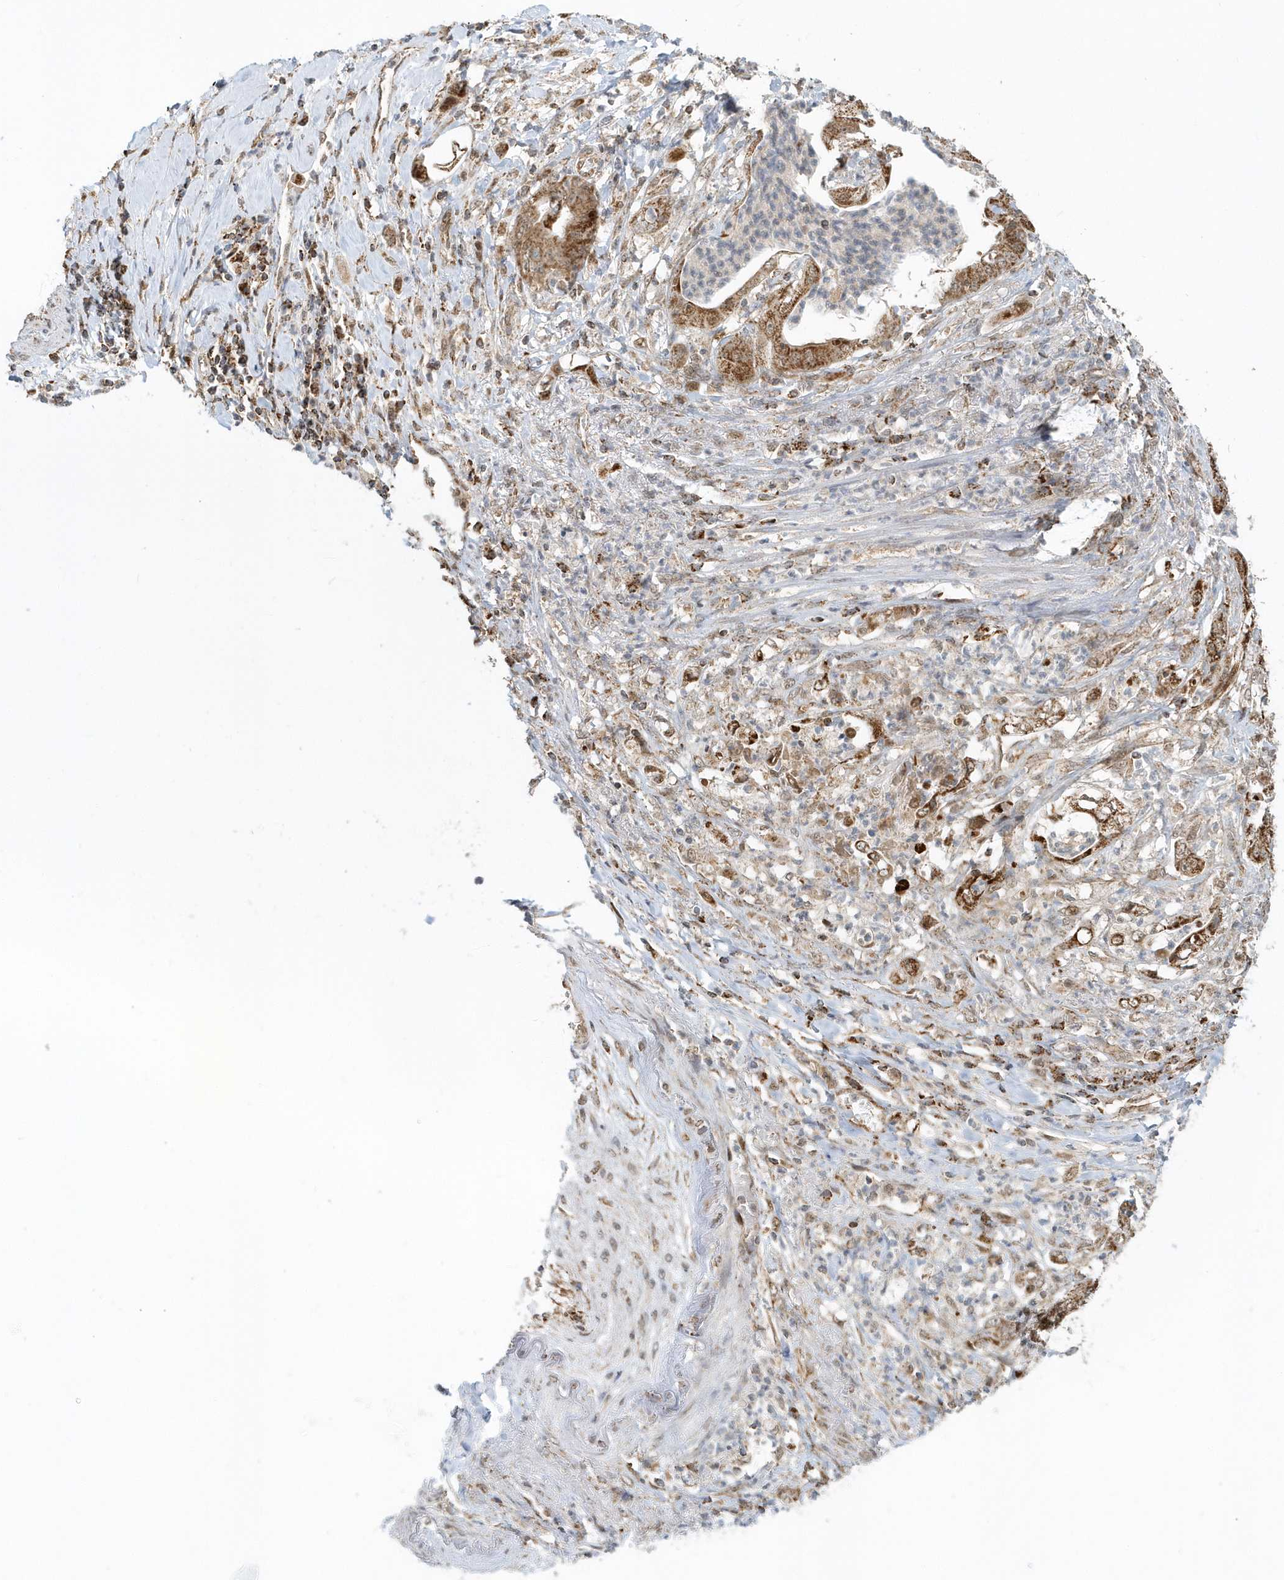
{"staining": {"intensity": "strong", "quantity": ">75%", "location": "cytoplasmic/membranous"}, "tissue": "stomach cancer", "cell_type": "Tumor cells", "image_type": "cancer", "snomed": [{"axis": "morphology", "description": "Adenocarcinoma, NOS"}, {"axis": "topography", "description": "Stomach"}], "caption": "Stomach cancer was stained to show a protein in brown. There is high levels of strong cytoplasmic/membranous expression in approximately >75% of tumor cells. The protein is stained brown, and the nuclei are stained in blue (DAB IHC with brightfield microscopy, high magnification).", "gene": "PSMD6", "patient": {"sex": "female", "age": 73}}